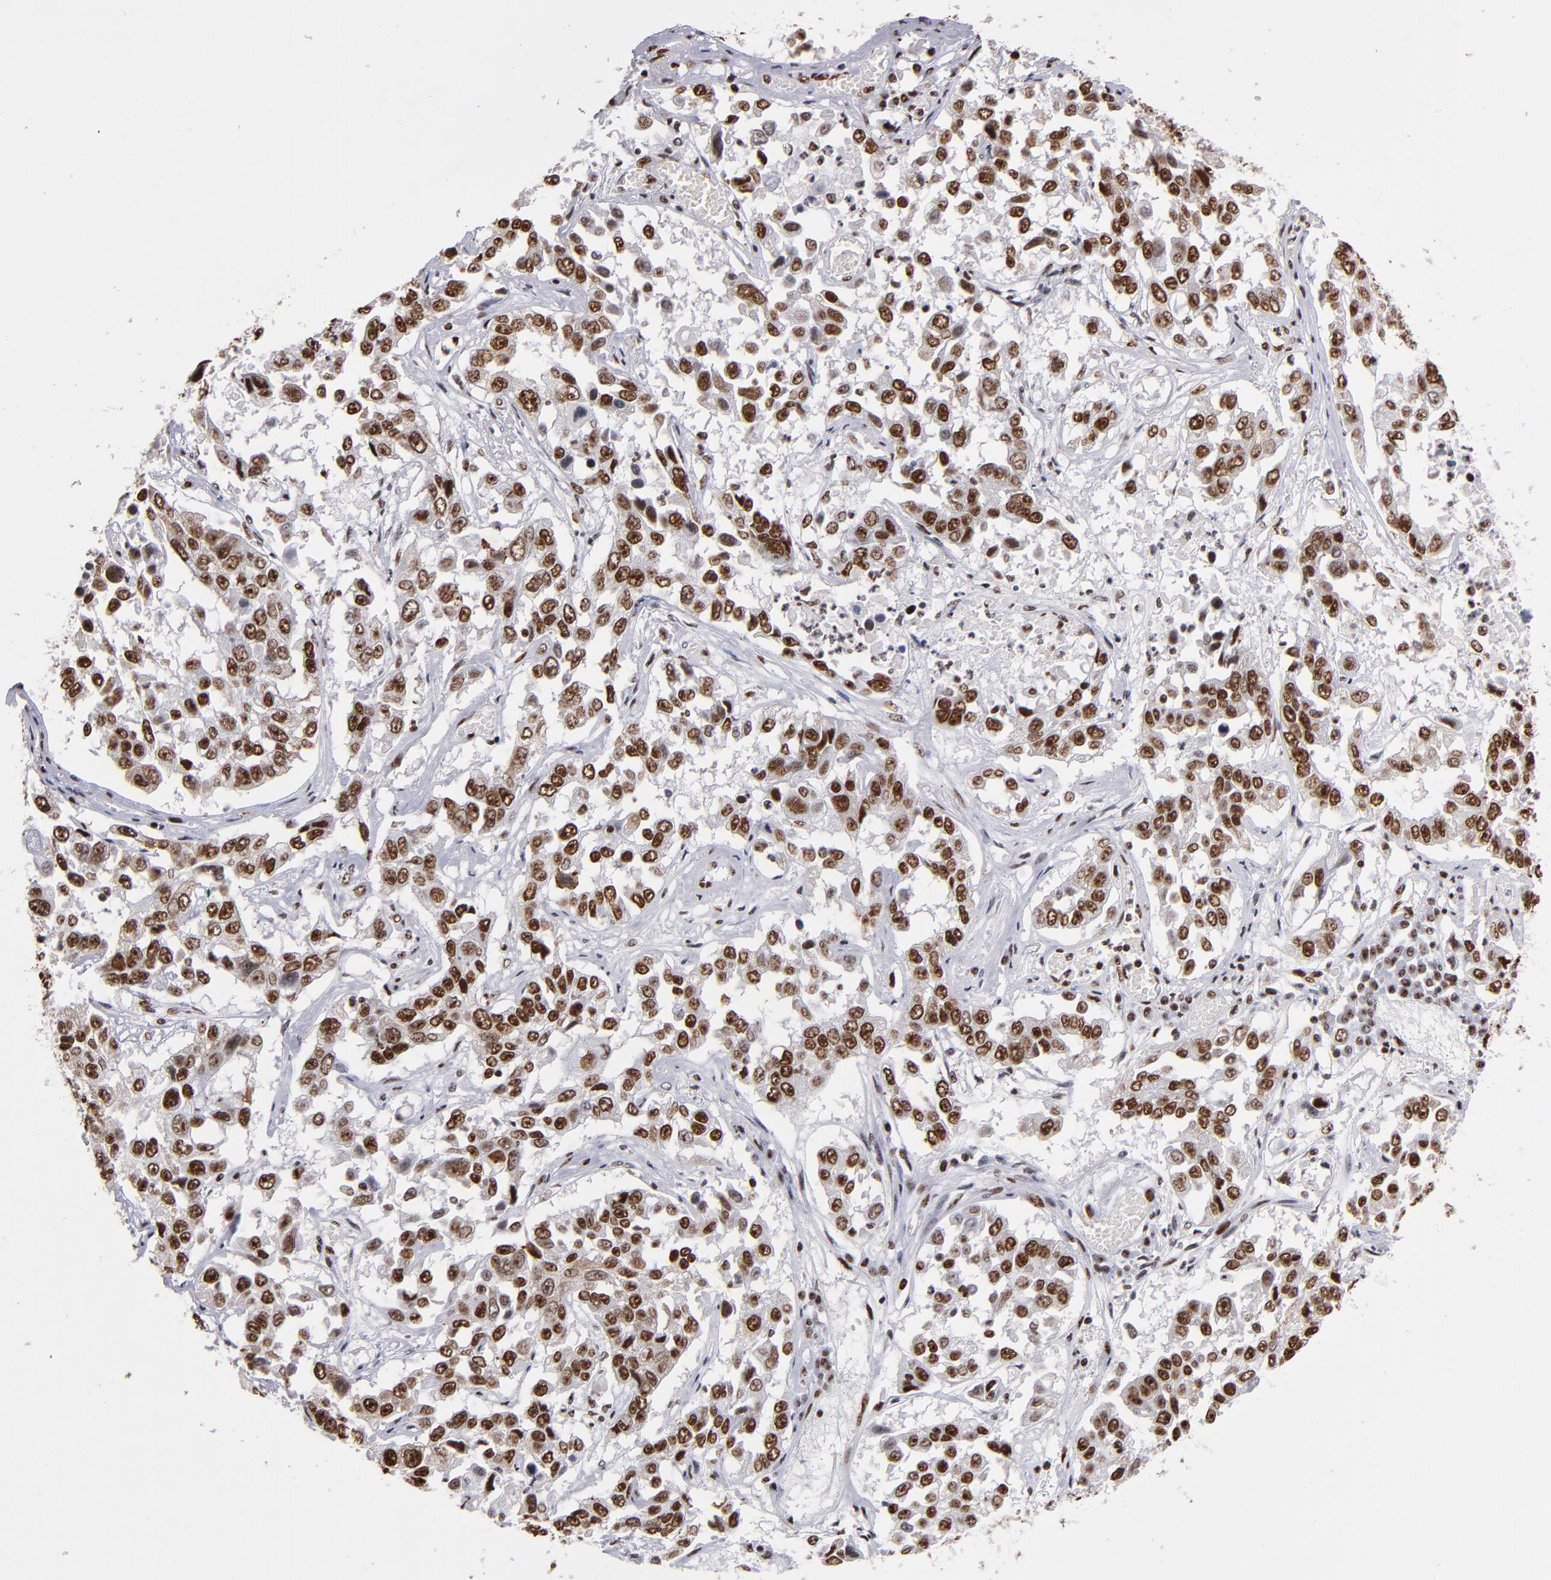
{"staining": {"intensity": "strong", "quantity": ">75%", "location": "nuclear"}, "tissue": "lung cancer", "cell_type": "Tumor cells", "image_type": "cancer", "snomed": [{"axis": "morphology", "description": "Squamous cell carcinoma, NOS"}, {"axis": "topography", "description": "Lung"}], "caption": "This is a photomicrograph of IHC staining of lung cancer, which shows strong positivity in the nuclear of tumor cells.", "gene": "MRE11", "patient": {"sex": "male", "age": 71}}